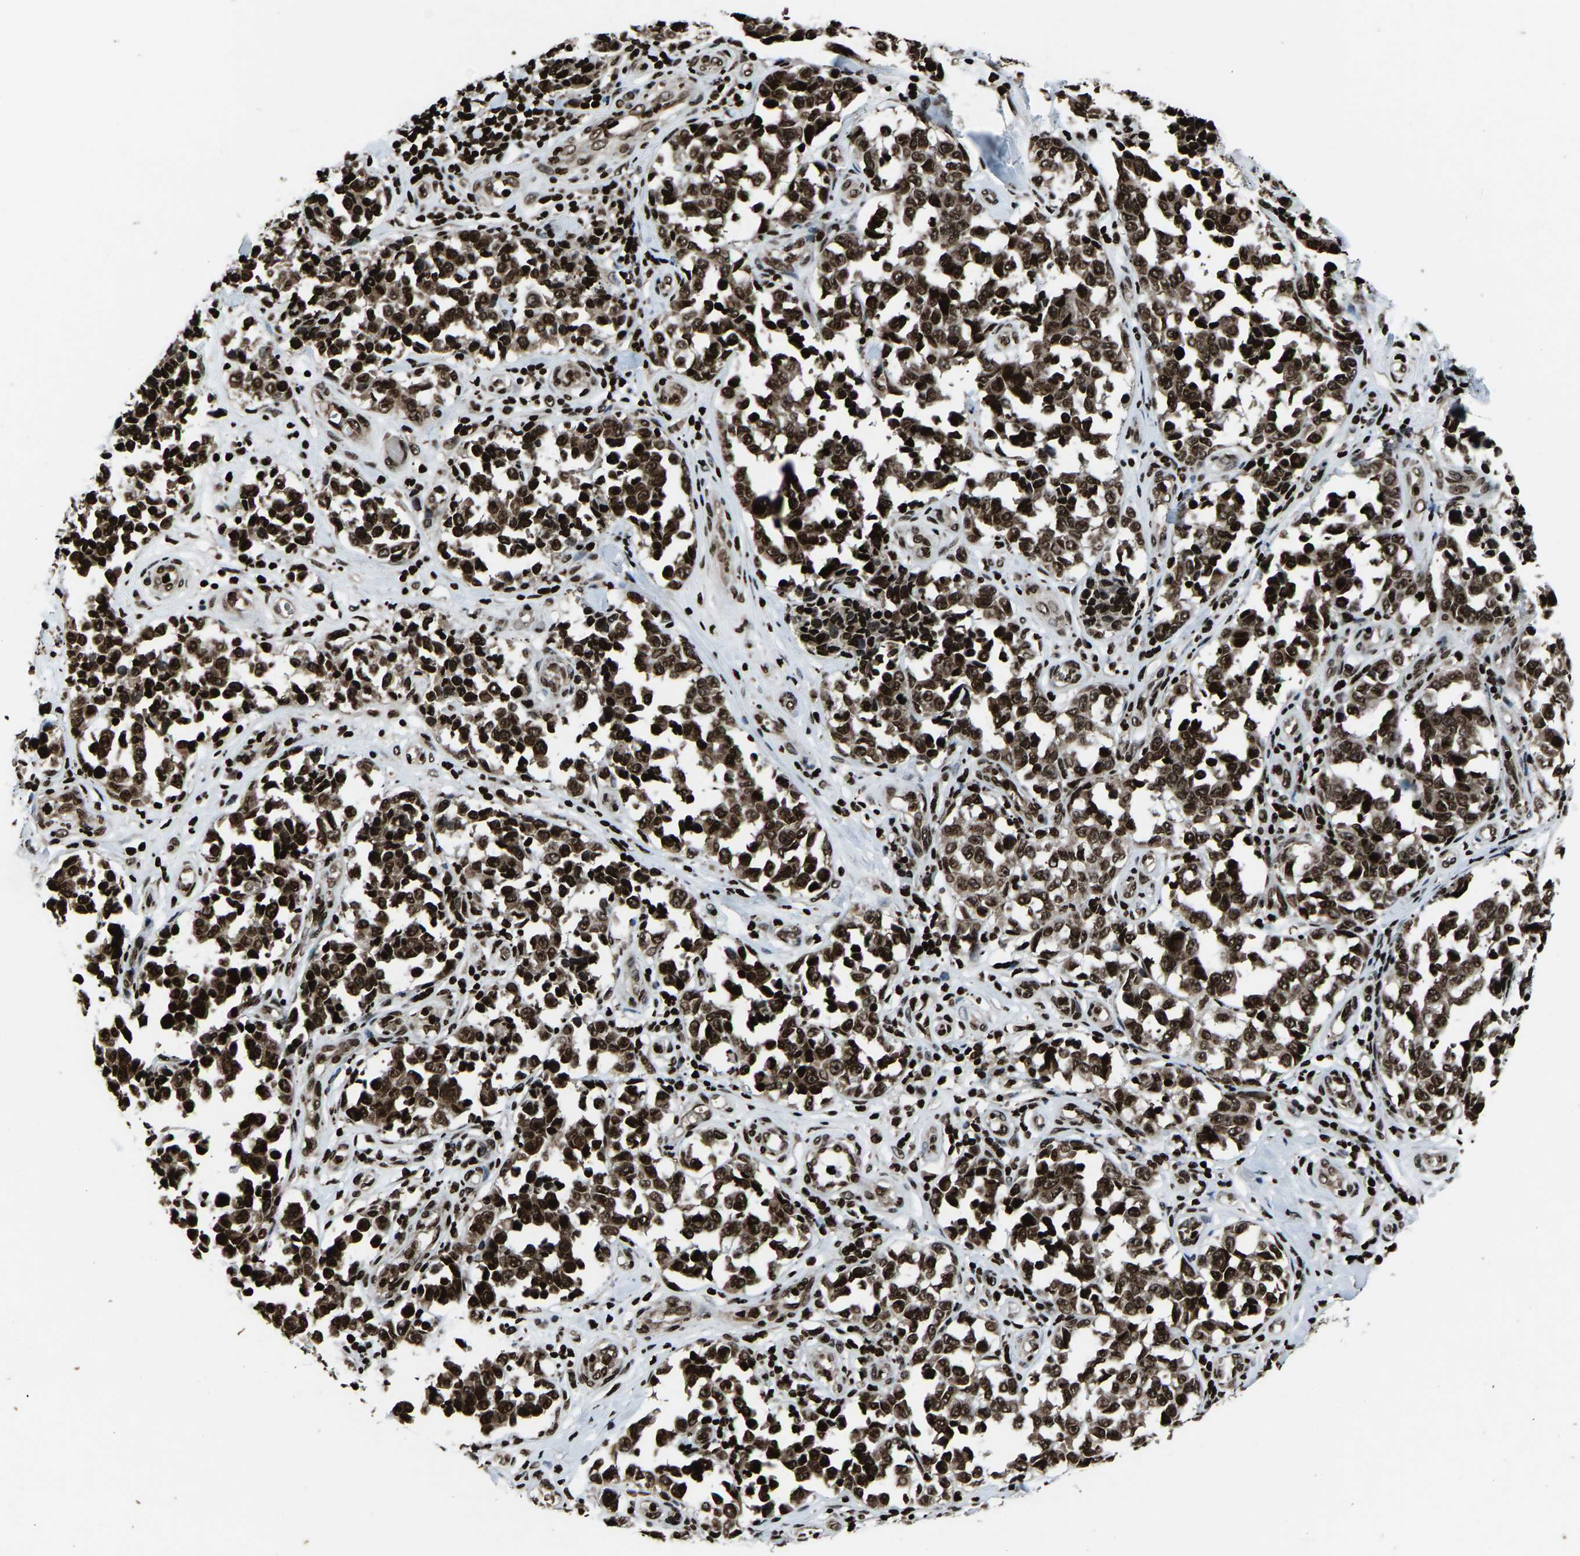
{"staining": {"intensity": "strong", "quantity": ">75%", "location": "nuclear"}, "tissue": "melanoma", "cell_type": "Tumor cells", "image_type": "cancer", "snomed": [{"axis": "morphology", "description": "Malignant melanoma, NOS"}, {"axis": "topography", "description": "Skin"}], "caption": "Malignant melanoma tissue reveals strong nuclear expression in approximately >75% of tumor cells, visualized by immunohistochemistry.", "gene": "H4C1", "patient": {"sex": "female", "age": 64}}